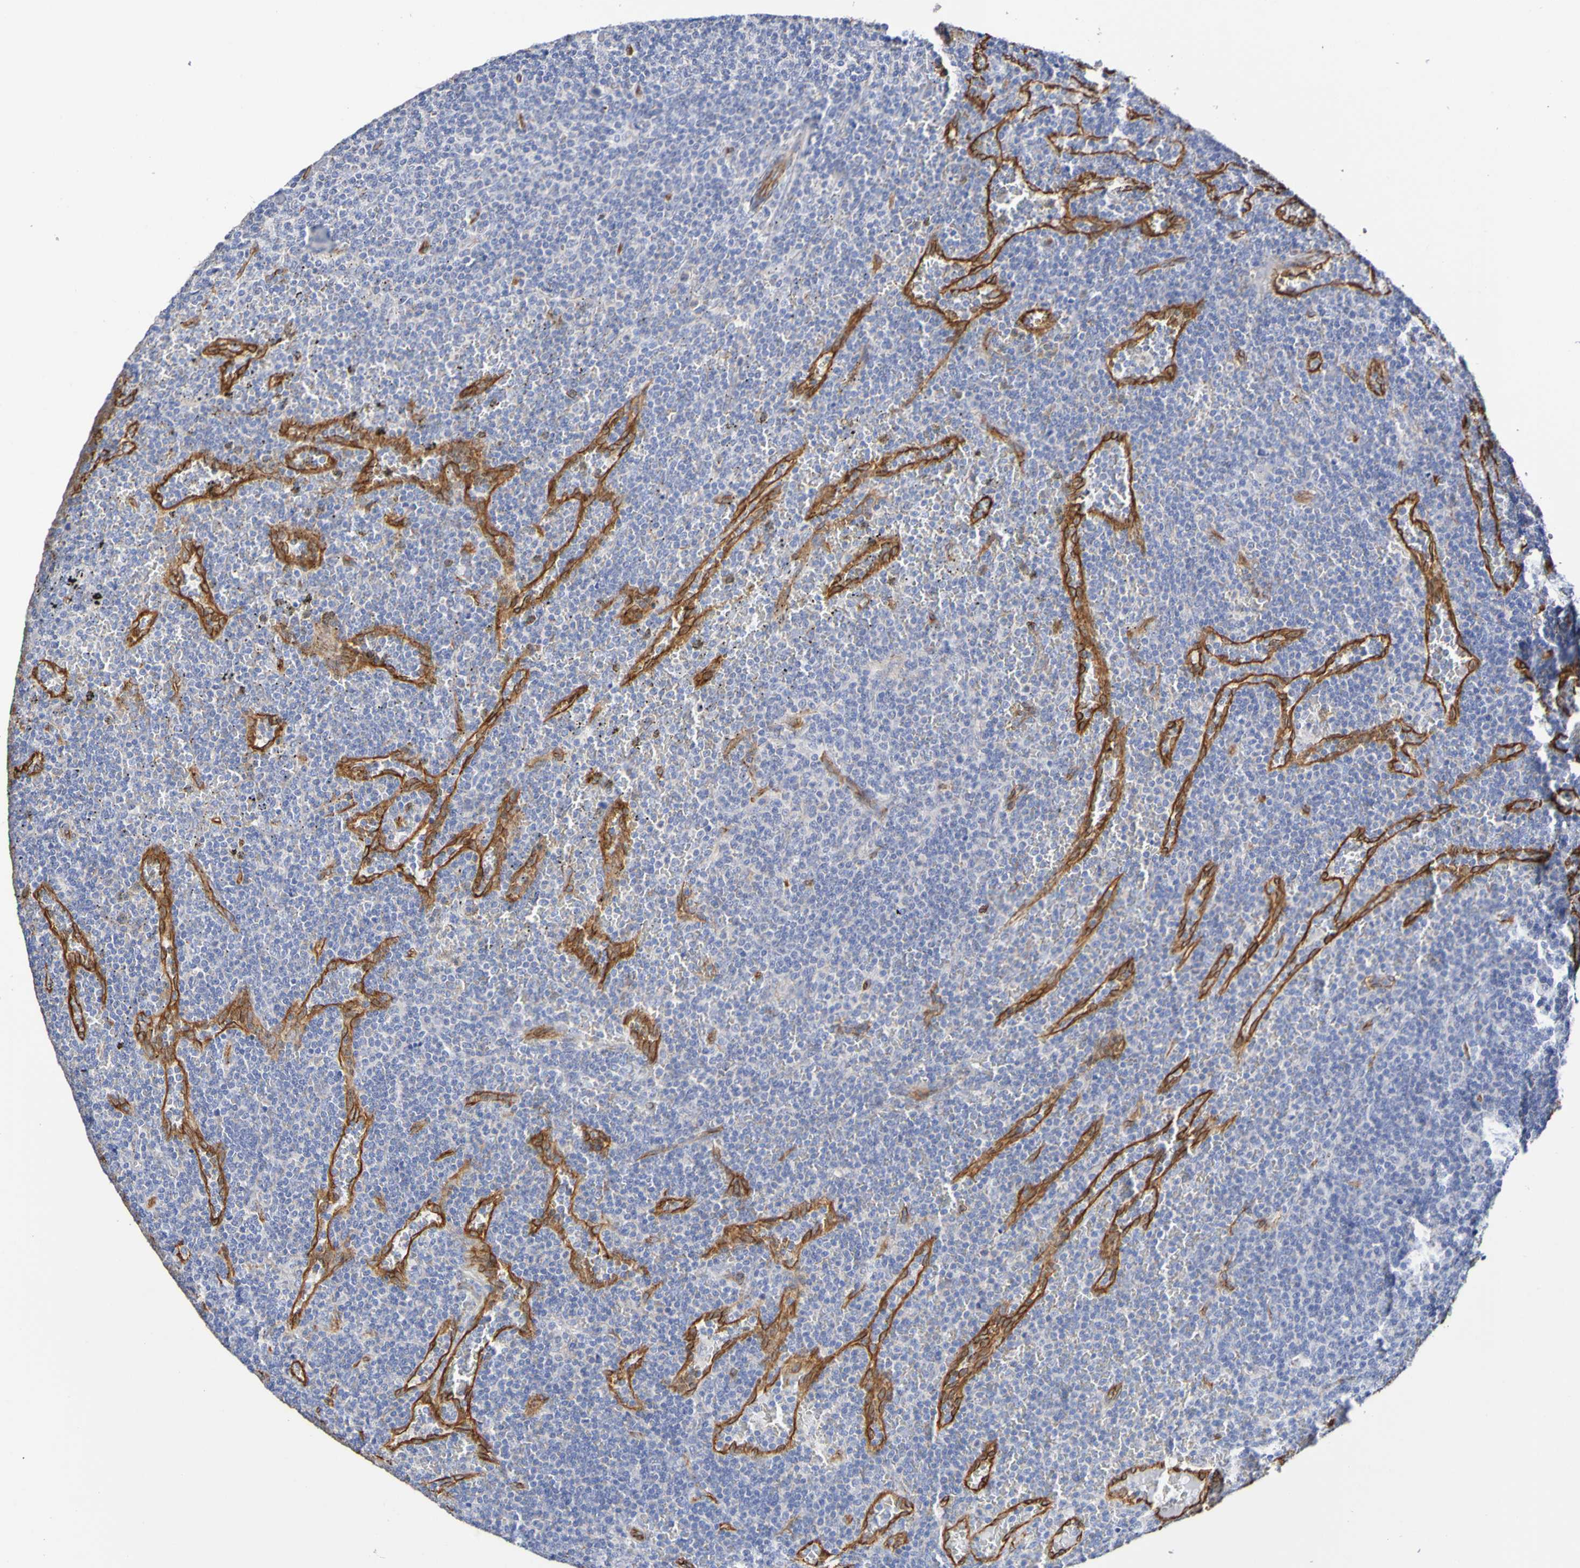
{"staining": {"intensity": "negative", "quantity": "none", "location": "none"}, "tissue": "lymphoma", "cell_type": "Tumor cells", "image_type": "cancer", "snomed": [{"axis": "morphology", "description": "Malignant lymphoma, non-Hodgkin's type, Low grade"}, {"axis": "topography", "description": "Spleen"}], "caption": "An IHC micrograph of malignant lymphoma, non-Hodgkin's type (low-grade) is shown. There is no staining in tumor cells of malignant lymphoma, non-Hodgkin's type (low-grade). (Immunohistochemistry, brightfield microscopy, high magnification).", "gene": "ELMOD3", "patient": {"sex": "female", "age": 50}}